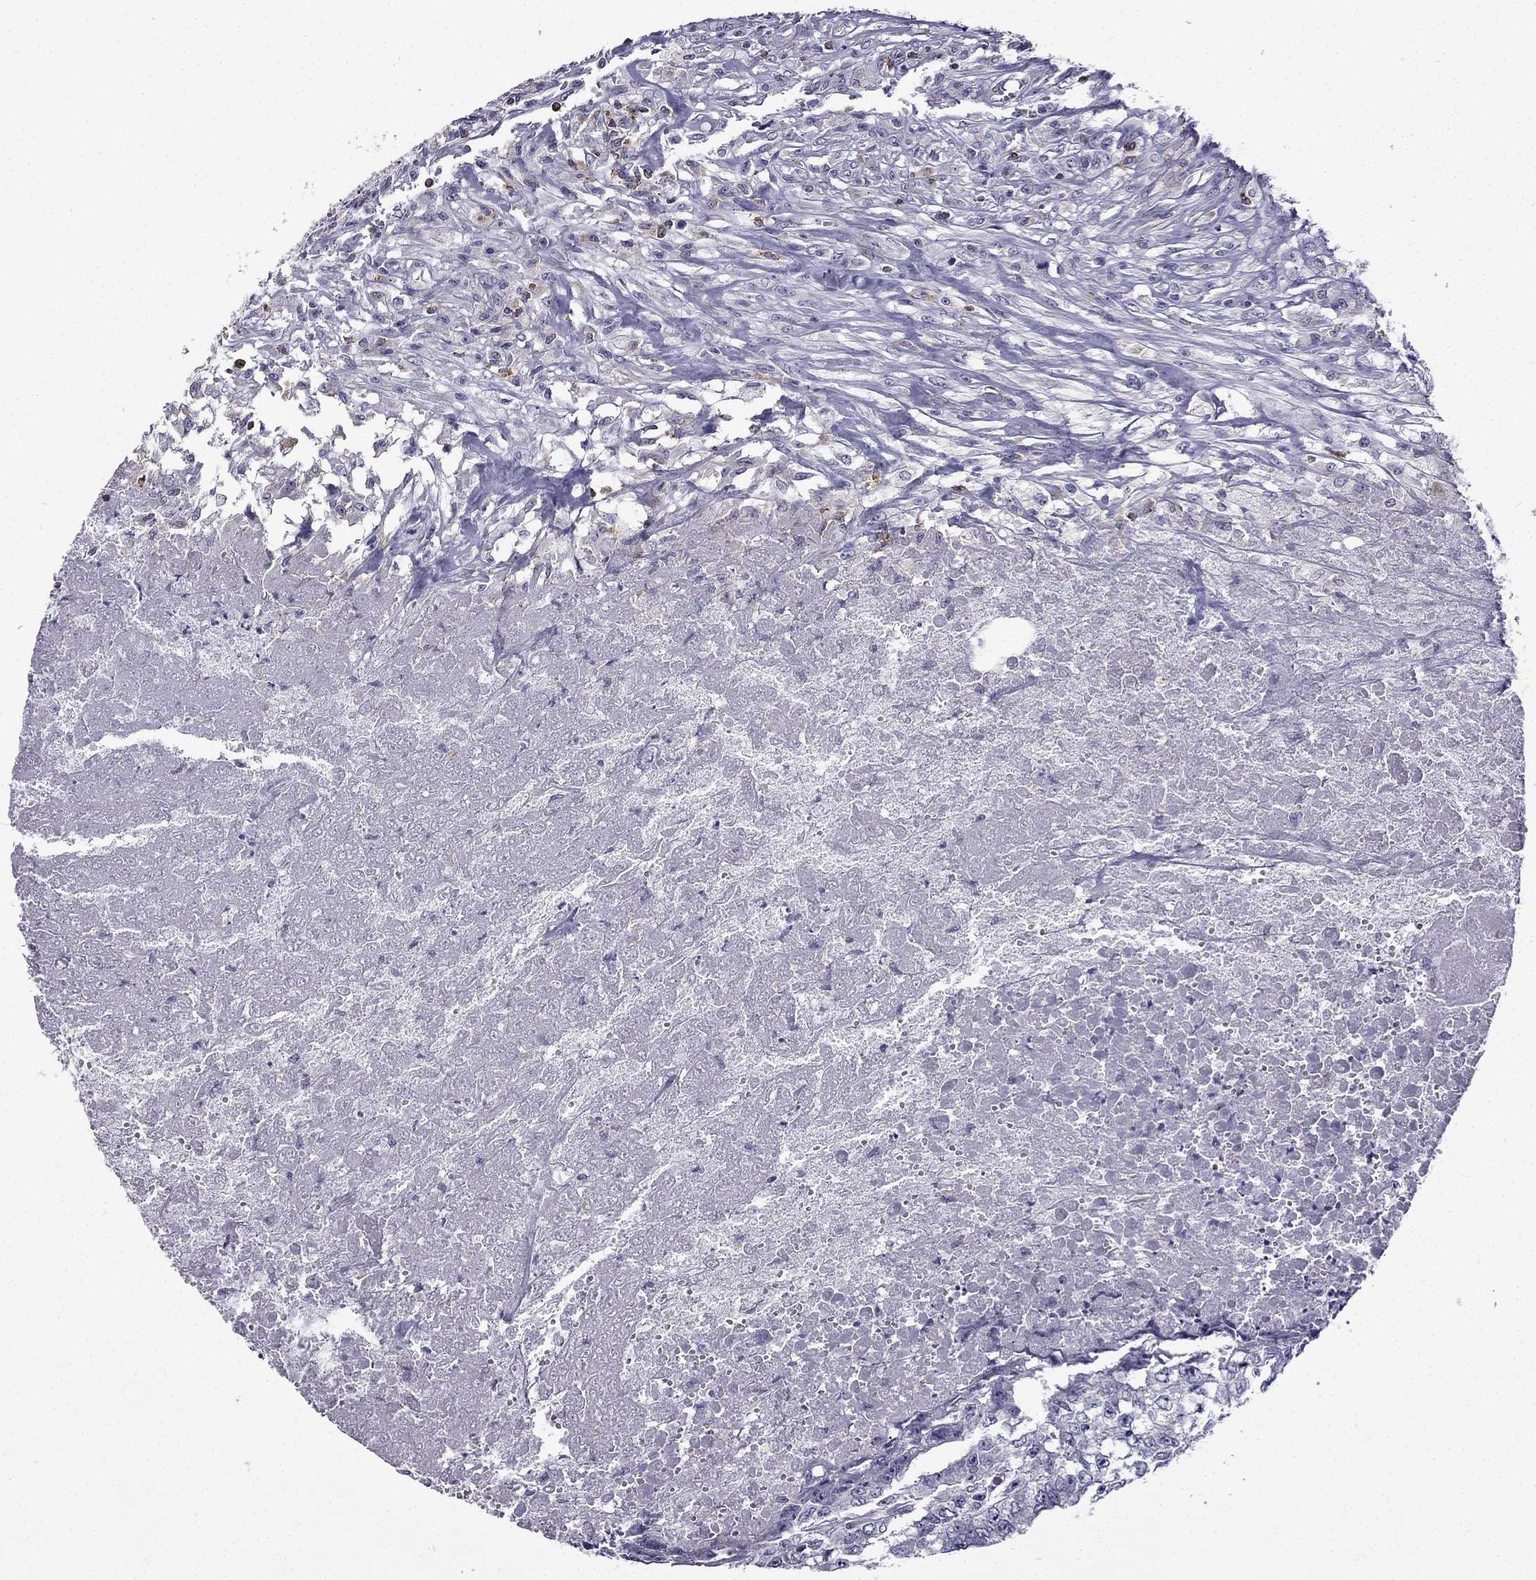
{"staining": {"intensity": "negative", "quantity": "none", "location": "none"}, "tissue": "testis cancer", "cell_type": "Tumor cells", "image_type": "cancer", "snomed": [{"axis": "morphology", "description": "Carcinoma, Embryonal, NOS"}, {"axis": "morphology", "description": "Teratoma, malignant, NOS"}, {"axis": "topography", "description": "Testis"}], "caption": "The immunohistochemistry image has no significant staining in tumor cells of testis cancer (embryonal carcinoma) tissue.", "gene": "CCK", "patient": {"sex": "male", "age": 24}}